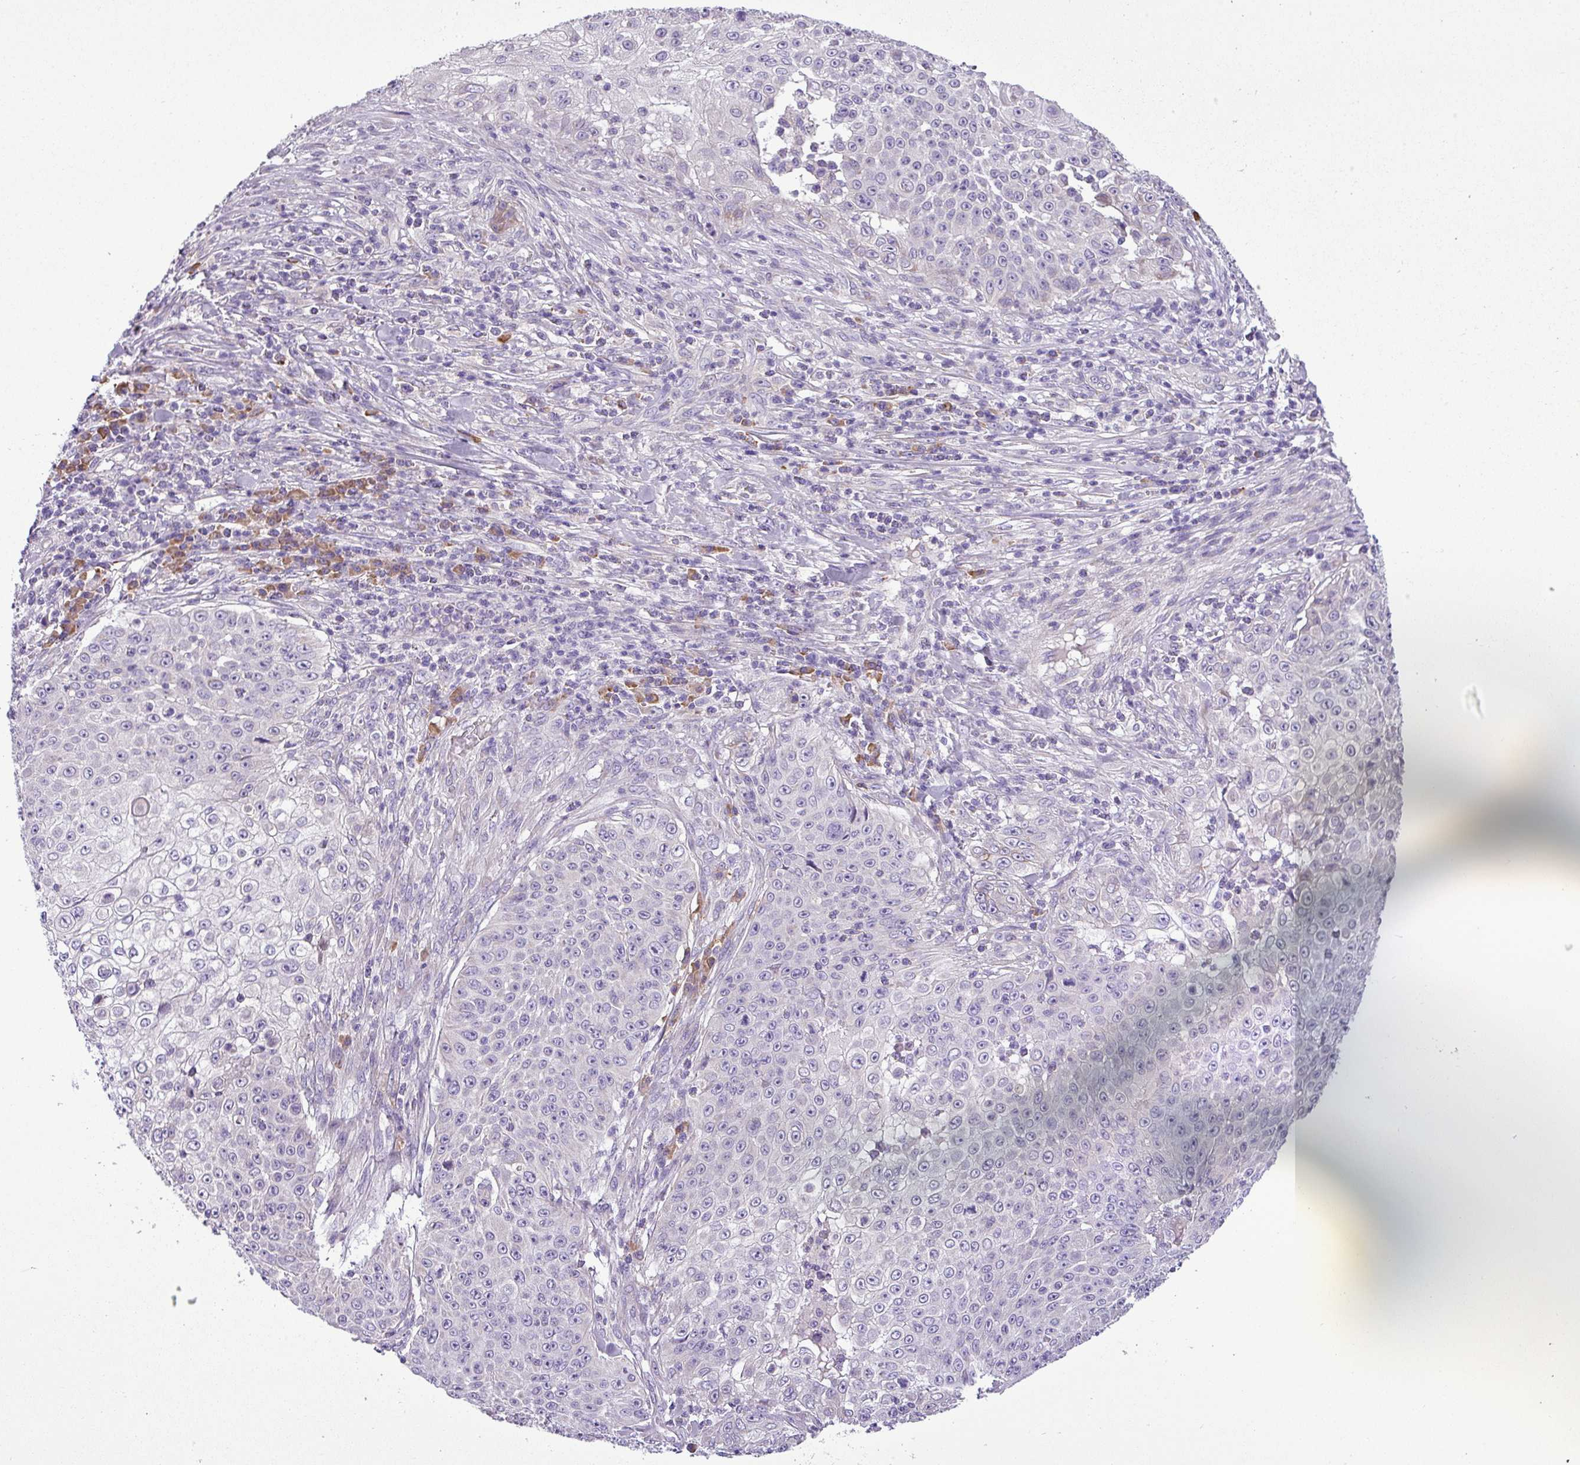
{"staining": {"intensity": "negative", "quantity": "none", "location": "none"}, "tissue": "skin cancer", "cell_type": "Tumor cells", "image_type": "cancer", "snomed": [{"axis": "morphology", "description": "Squamous cell carcinoma, NOS"}, {"axis": "topography", "description": "Skin"}], "caption": "Tumor cells show no significant positivity in skin cancer (squamous cell carcinoma).", "gene": "MOCS3", "patient": {"sex": "male", "age": 24}}